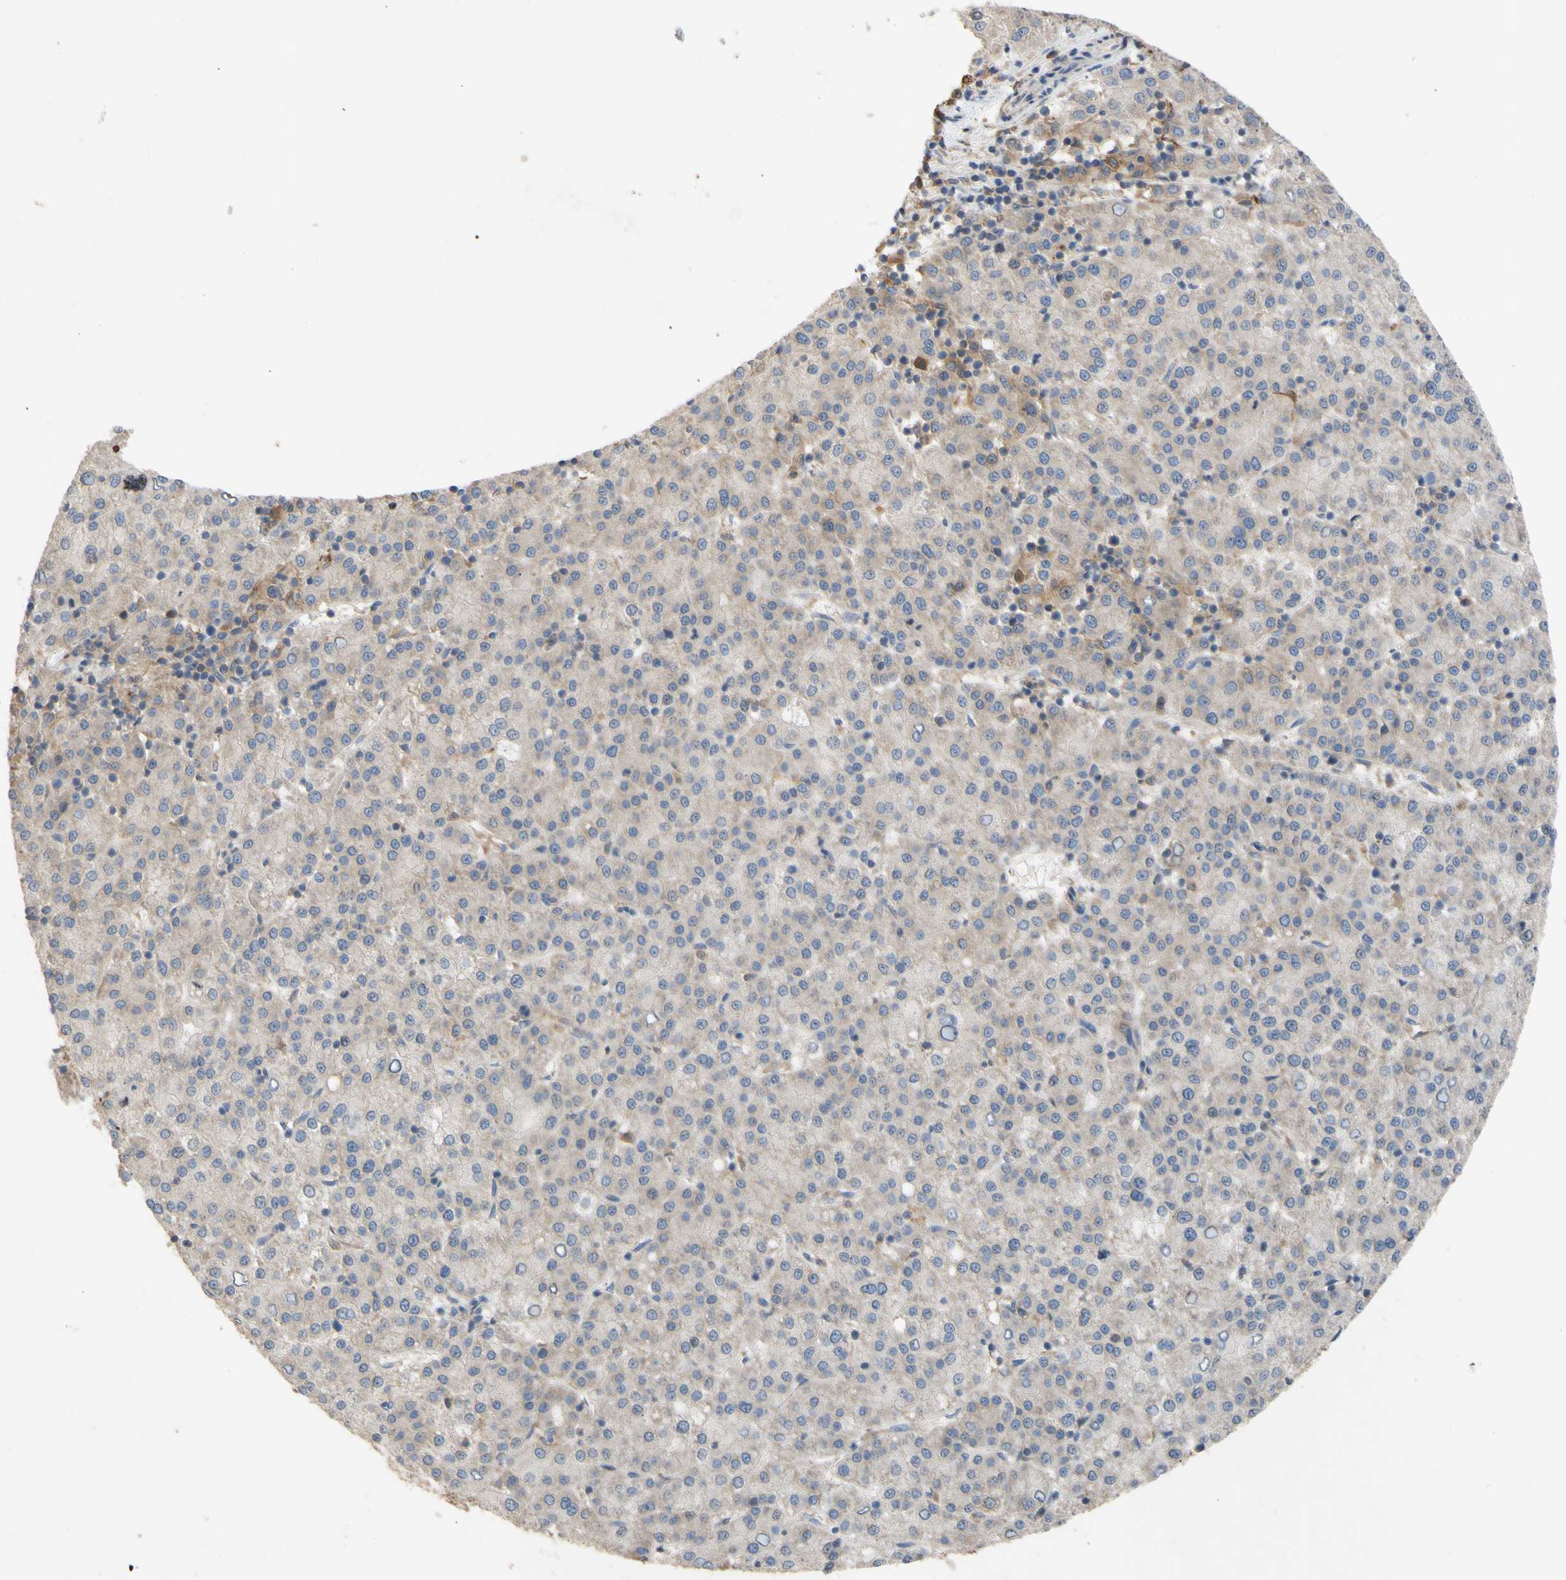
{"staining": {"intensity": "weak", "quantity": "<25%", "location": "cytoplasmic/membranous"}, "tissue": "liver cancer", "cell_type": "Tumor cells", "image_type": "cancer", "snomed": [{"axis": "morphology", "description": "Carcinoma, Hepatocellular, NOS"}, {"axis": "topography", "description": "Liver"}], "caption": "Photomicrograph shows no protein staining in tumor cells of liver cancer tissue.", "gene": "EIF2S3", "patient": {"sex": "female", "age": 58}}